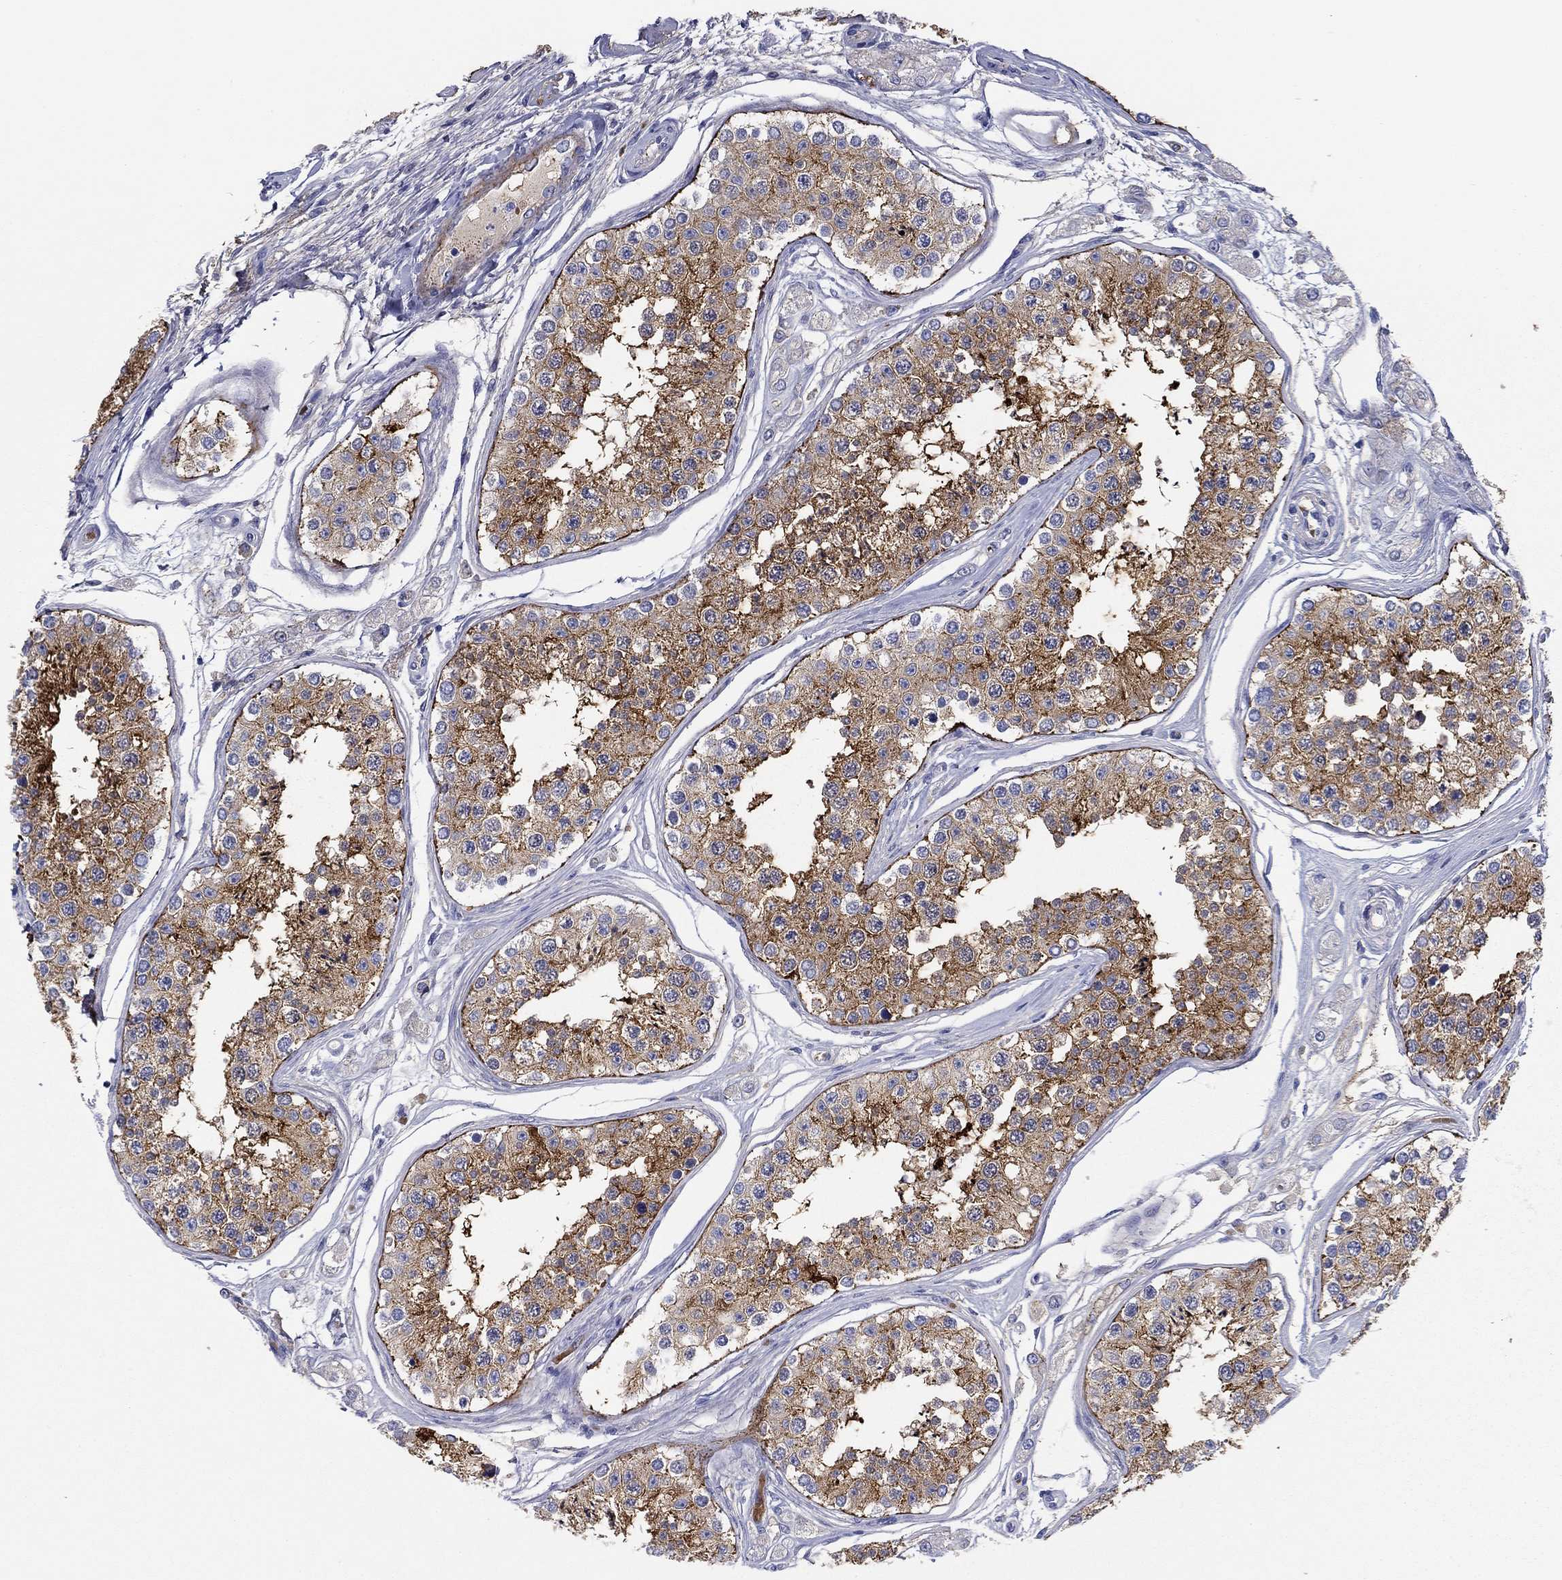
{"staining": {"intensity": "strong", "quantity": "25%-75%", "location": "cytoplasmic/membranous"}, "tissue": "testis", "cell_type": "Cells in seminiferous ducts", "image_type": "normal", "snomed": [{"axis": "morphology", "description": "Normal tissue, NOS"}, {"axis": "topography", "description": "Testis"}], "caption": "Brown immunohistochemical staining in normal human testis displays strong cytoplasmic/membranous positivity in approximately 25%-75% of cells in seminiferous ducts. Nuclei are stained in blue.", "gene": "GPC1", "patient": {"sex": "male", "age": 25}}